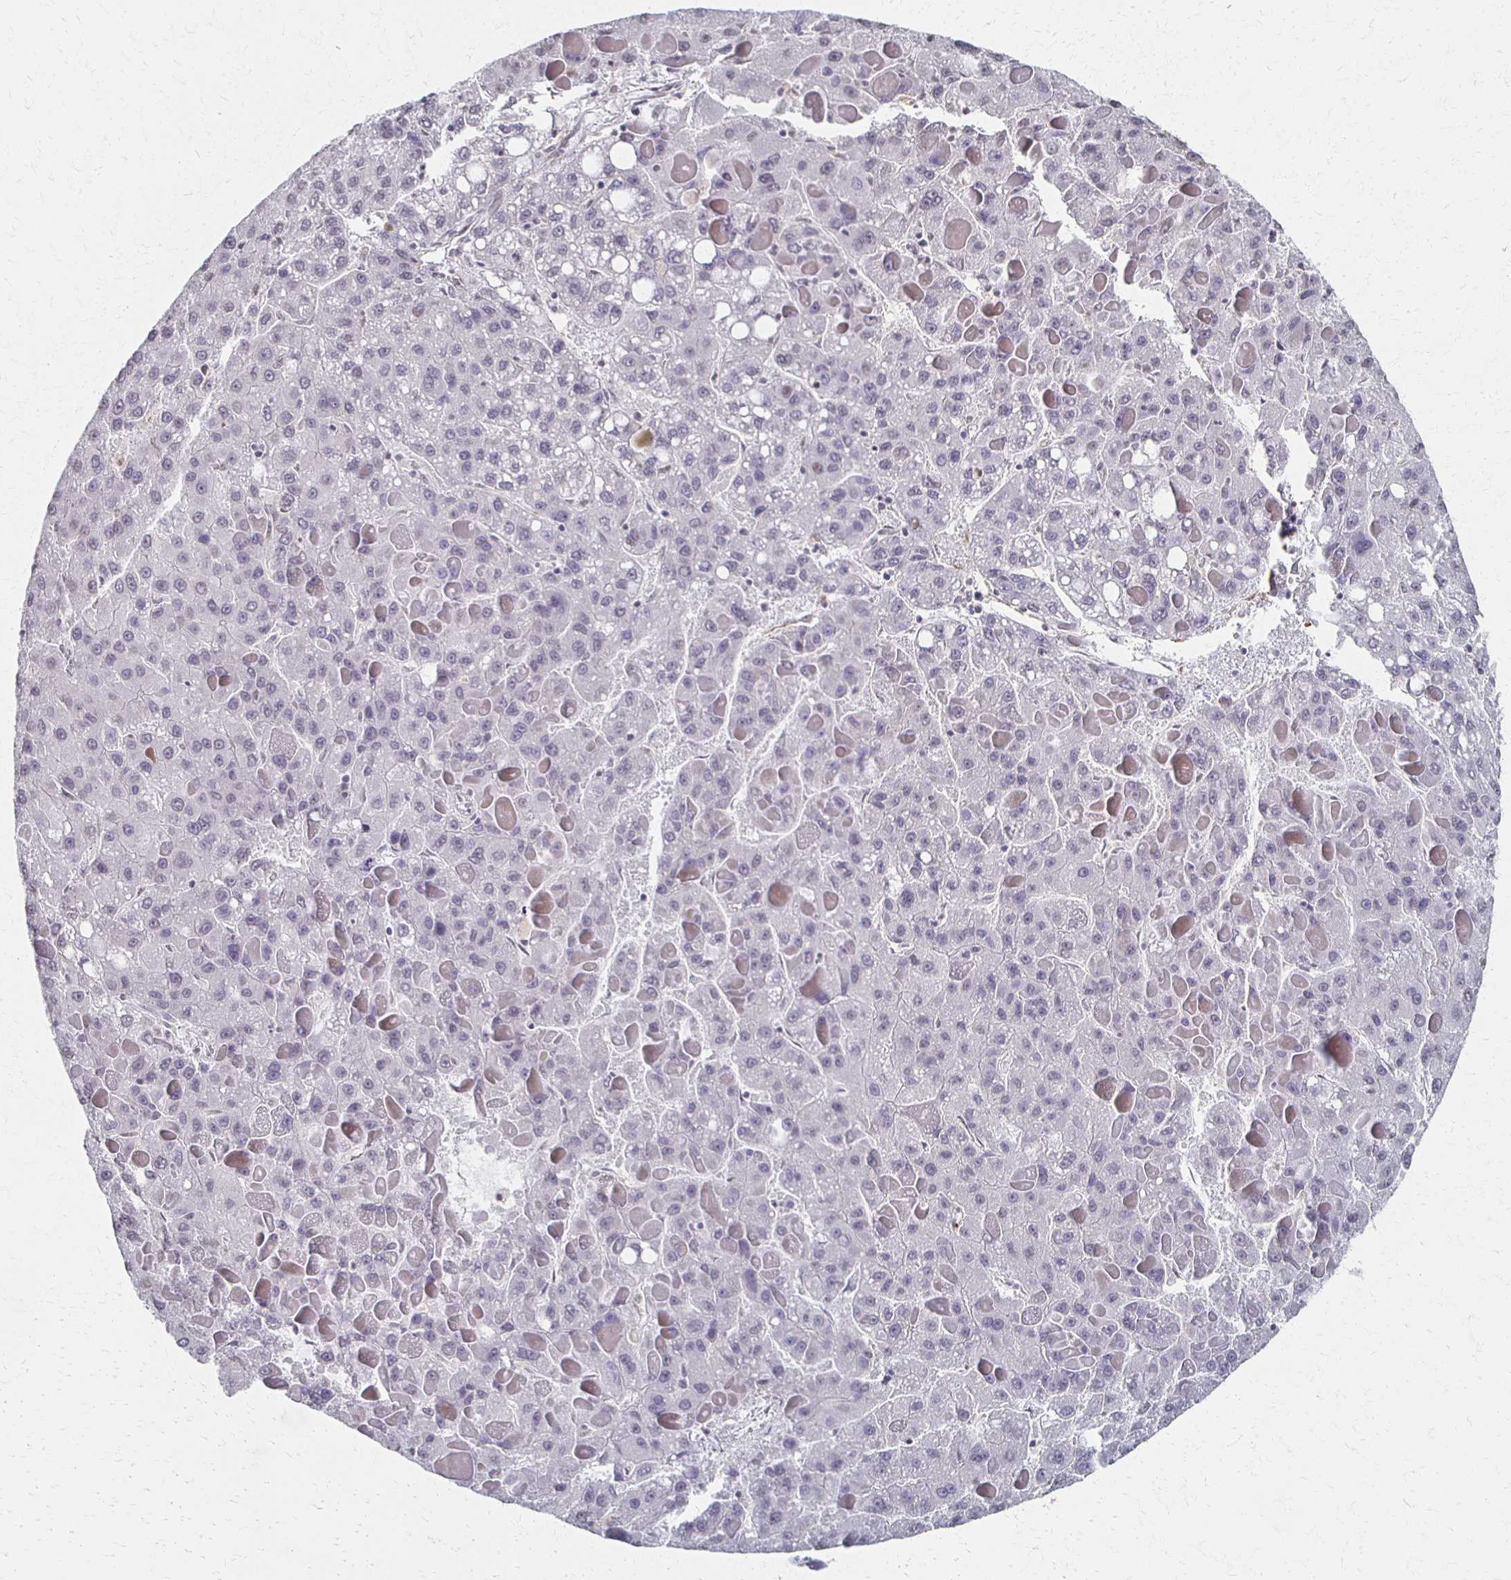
{"staining": {"intensity": "negative", "quantity": "none", "location": "none"}, "tissue": "liver cancer", "cell_type": "Tumor cells", "image_type": "cancer", "snomed": [{"axis": "morphology", "description": "Carcinoma, Hepatocellular, NOS"}, {"axis": "topography", "description": "Liver"}], "caption": "A photomicrograph of human liver cancer (hepatocellular carcinoma) is negative for staining in tumor cells.", "gene": "DAB1", "patient": {"sex": "female", "age": 82}}